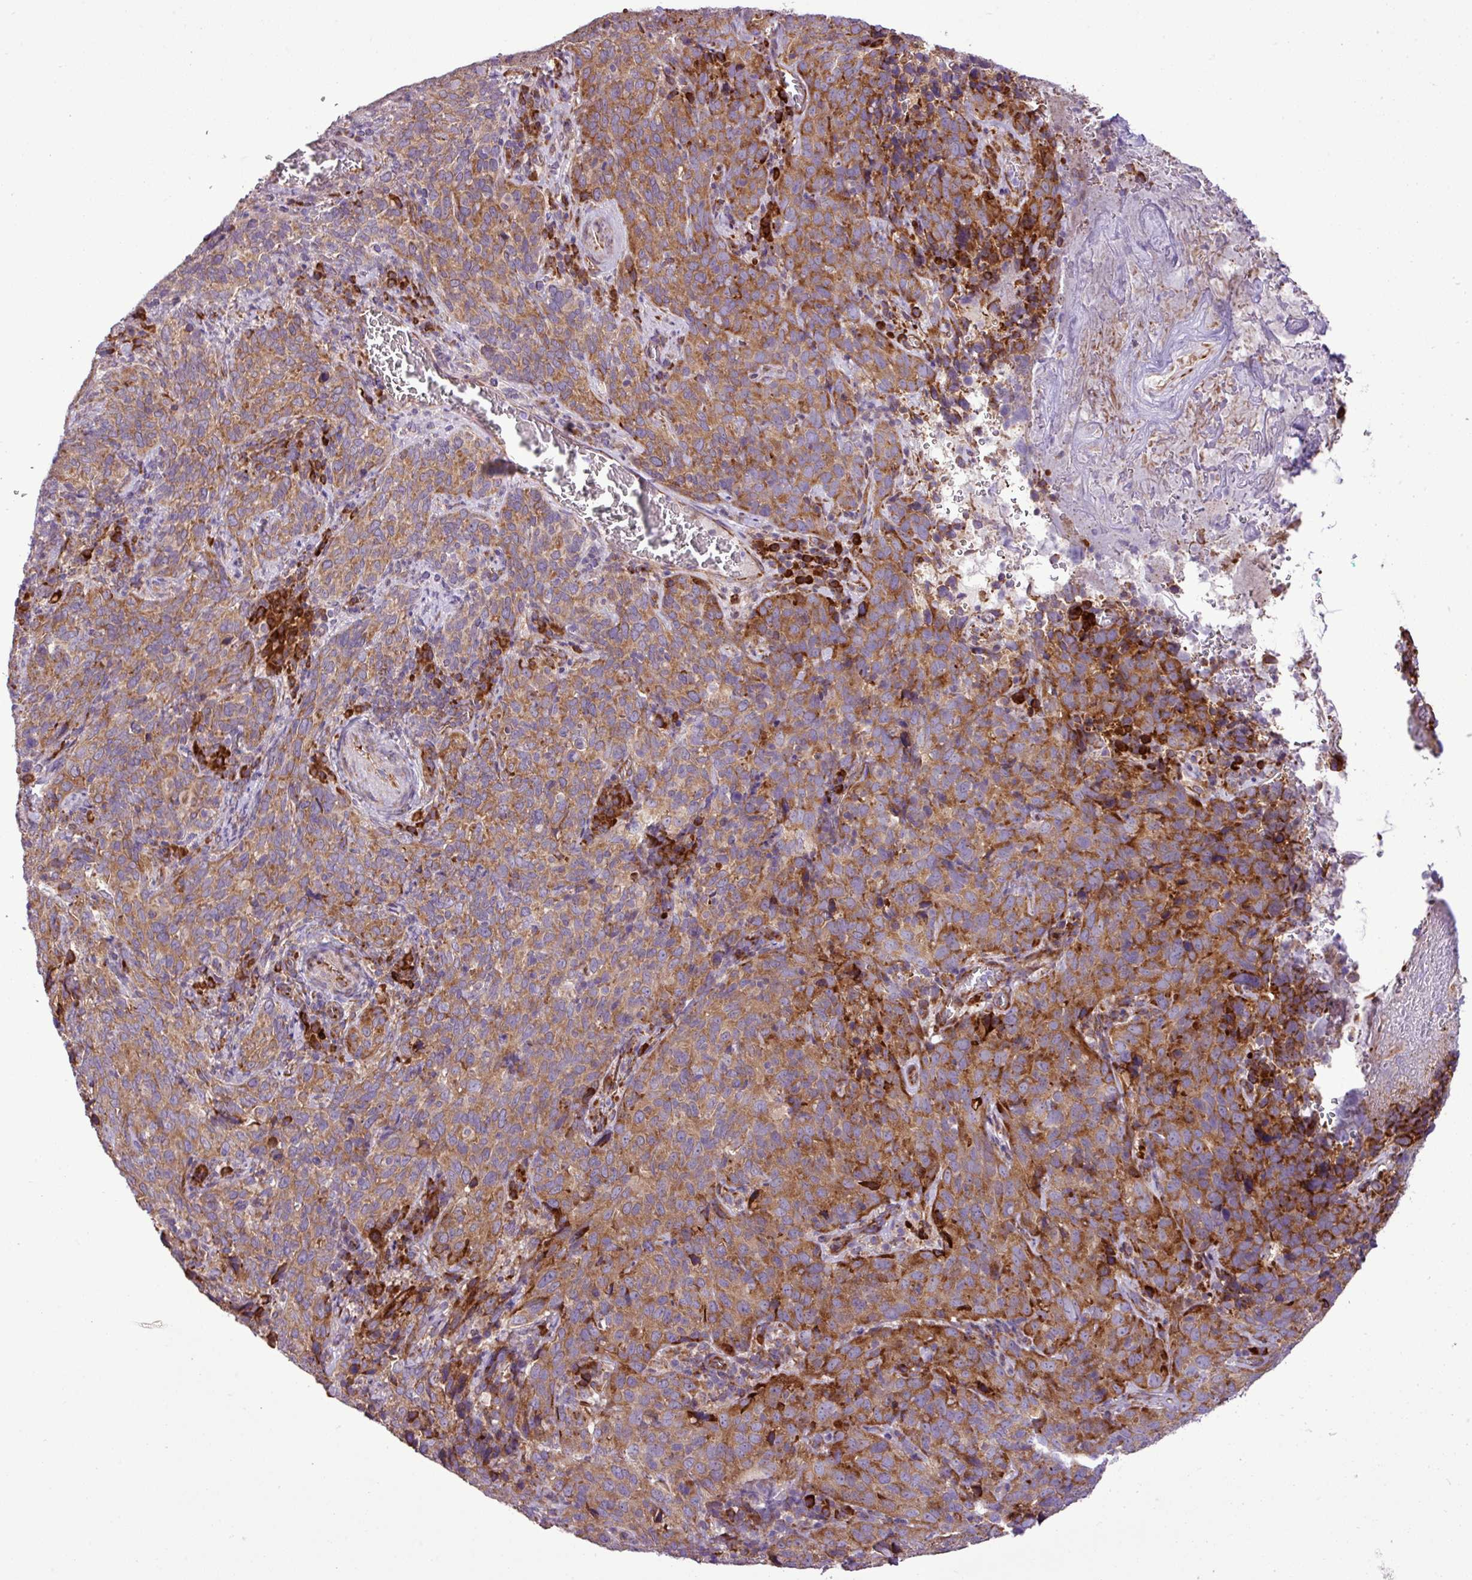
{"staining": {"intensity": "moderate", "quantity": ">75%", "location": "cytoplasmic/membranous"}, "tissue": "cervical cancer", "cell_type": "Tumor cells", "image_type": "cancer", "snomed": [{"axis": "morphology", "description": "Squamous cell carcinoma, NOS"}, {"axis": "topography", "description": "Cervix"}], "caption": "Immunohistochemical staining of human squamous cell carcinoma (cervical) demonstrates medium levels of moderate cytoplasmic/membranous protein expression in approximately >75% of tumor cells.", "gene": "RPL13", "patient": {"sex": "female", "age": 51}}